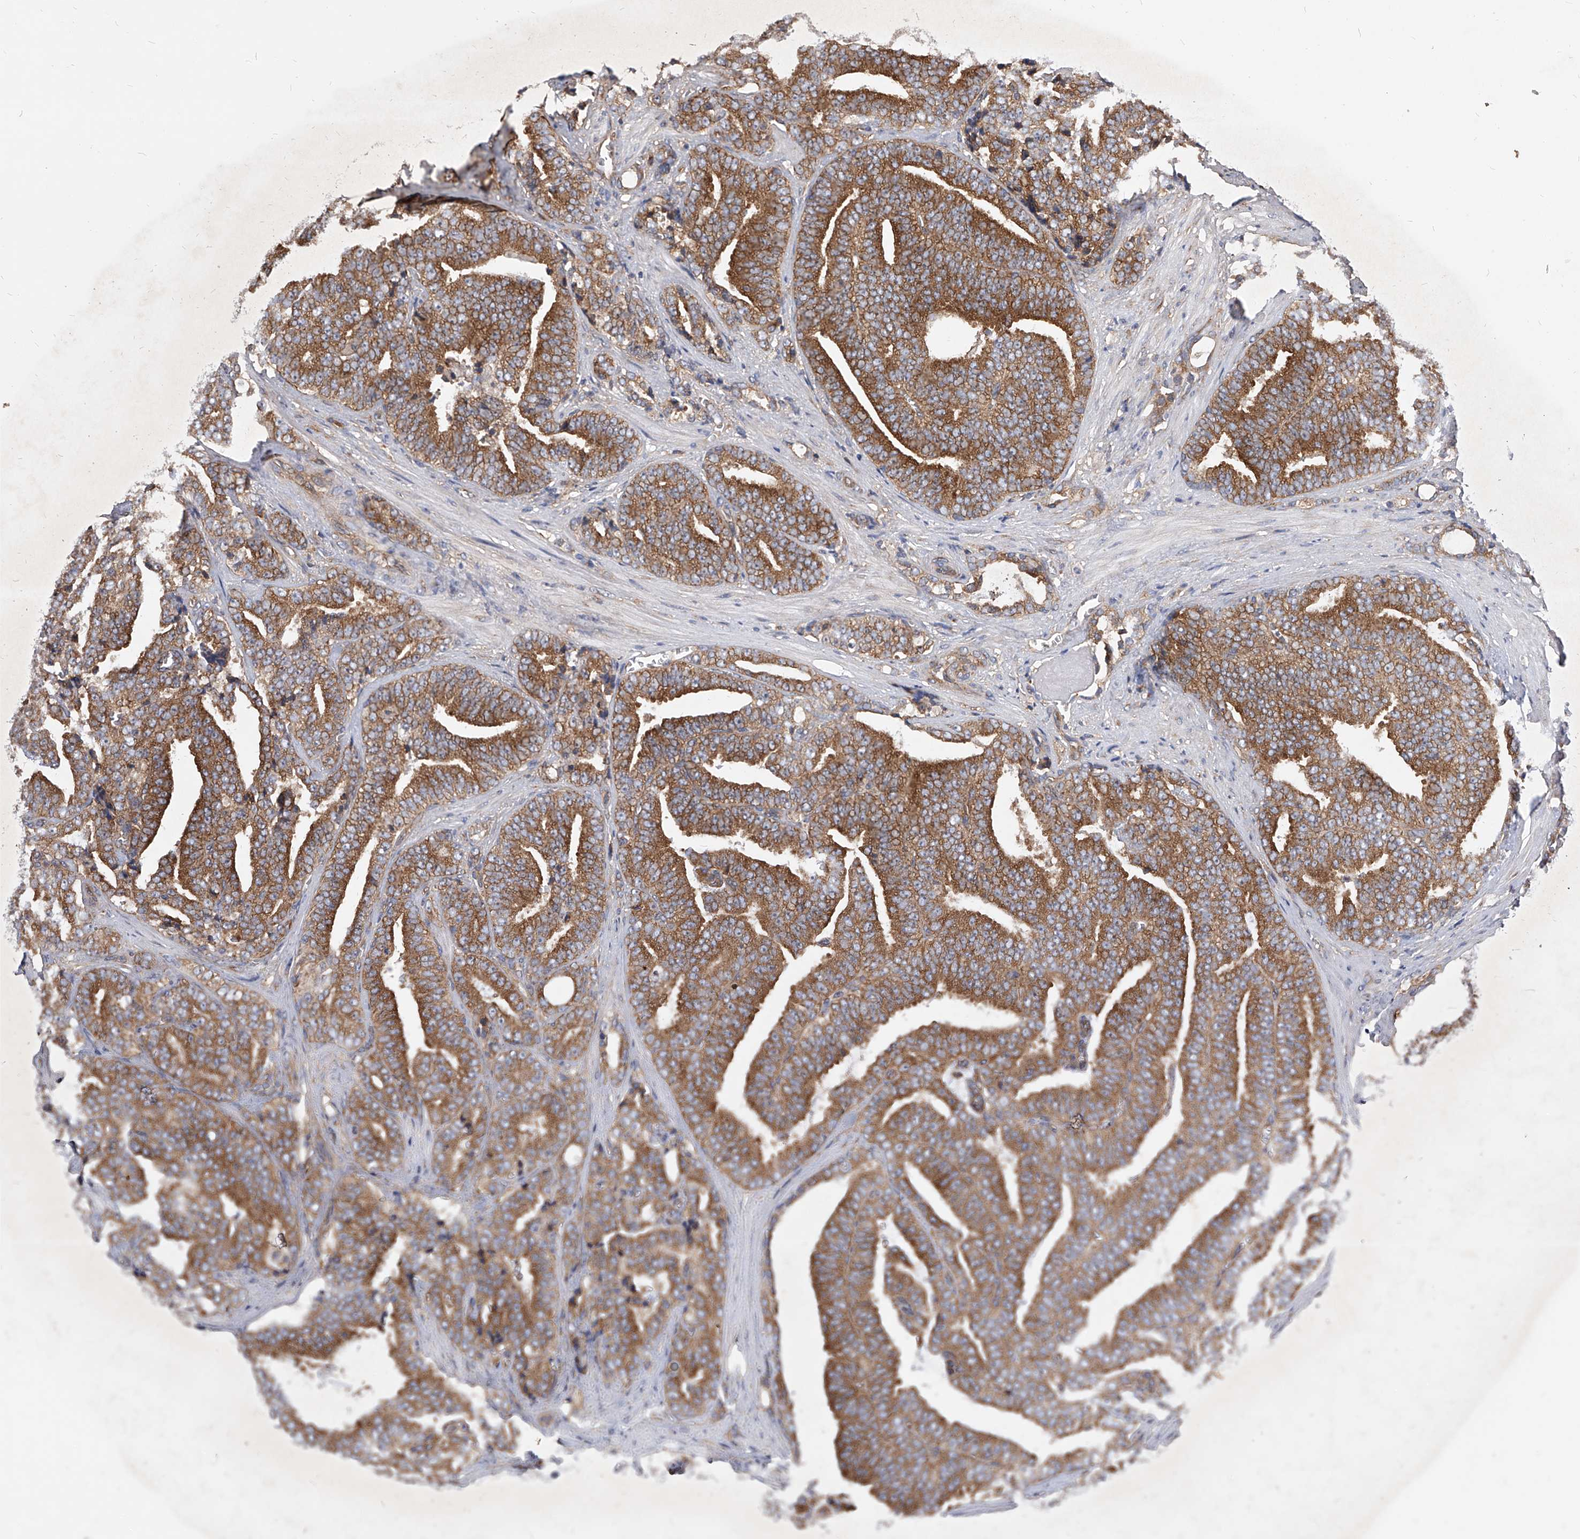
{"staining": {"intensity": "strong", "quantity": ">75%", "location": "cytoplasmic/membranous"}, "tissue": "prostate cancer", "cell_type": "Tumor cells", "image_type": "cancer", "snomed": [{"axis": "morphology", "description": "Adenocarcinoma, High grade"}, {"axis": "topography", "description": "Prostate and seminal vesicle, NOS"}], "caption": "Tumor cells display high levels of strong cytoplasmic/membranous positivity in about >75% of cells in prostate cancer. The protein is stained brown, and the nuclei are stained in blue (DAB IHC with brightfield microscopy, high magnification).", "gene": "CFAP410", "patient": {"sex": "male", "age": 67}}